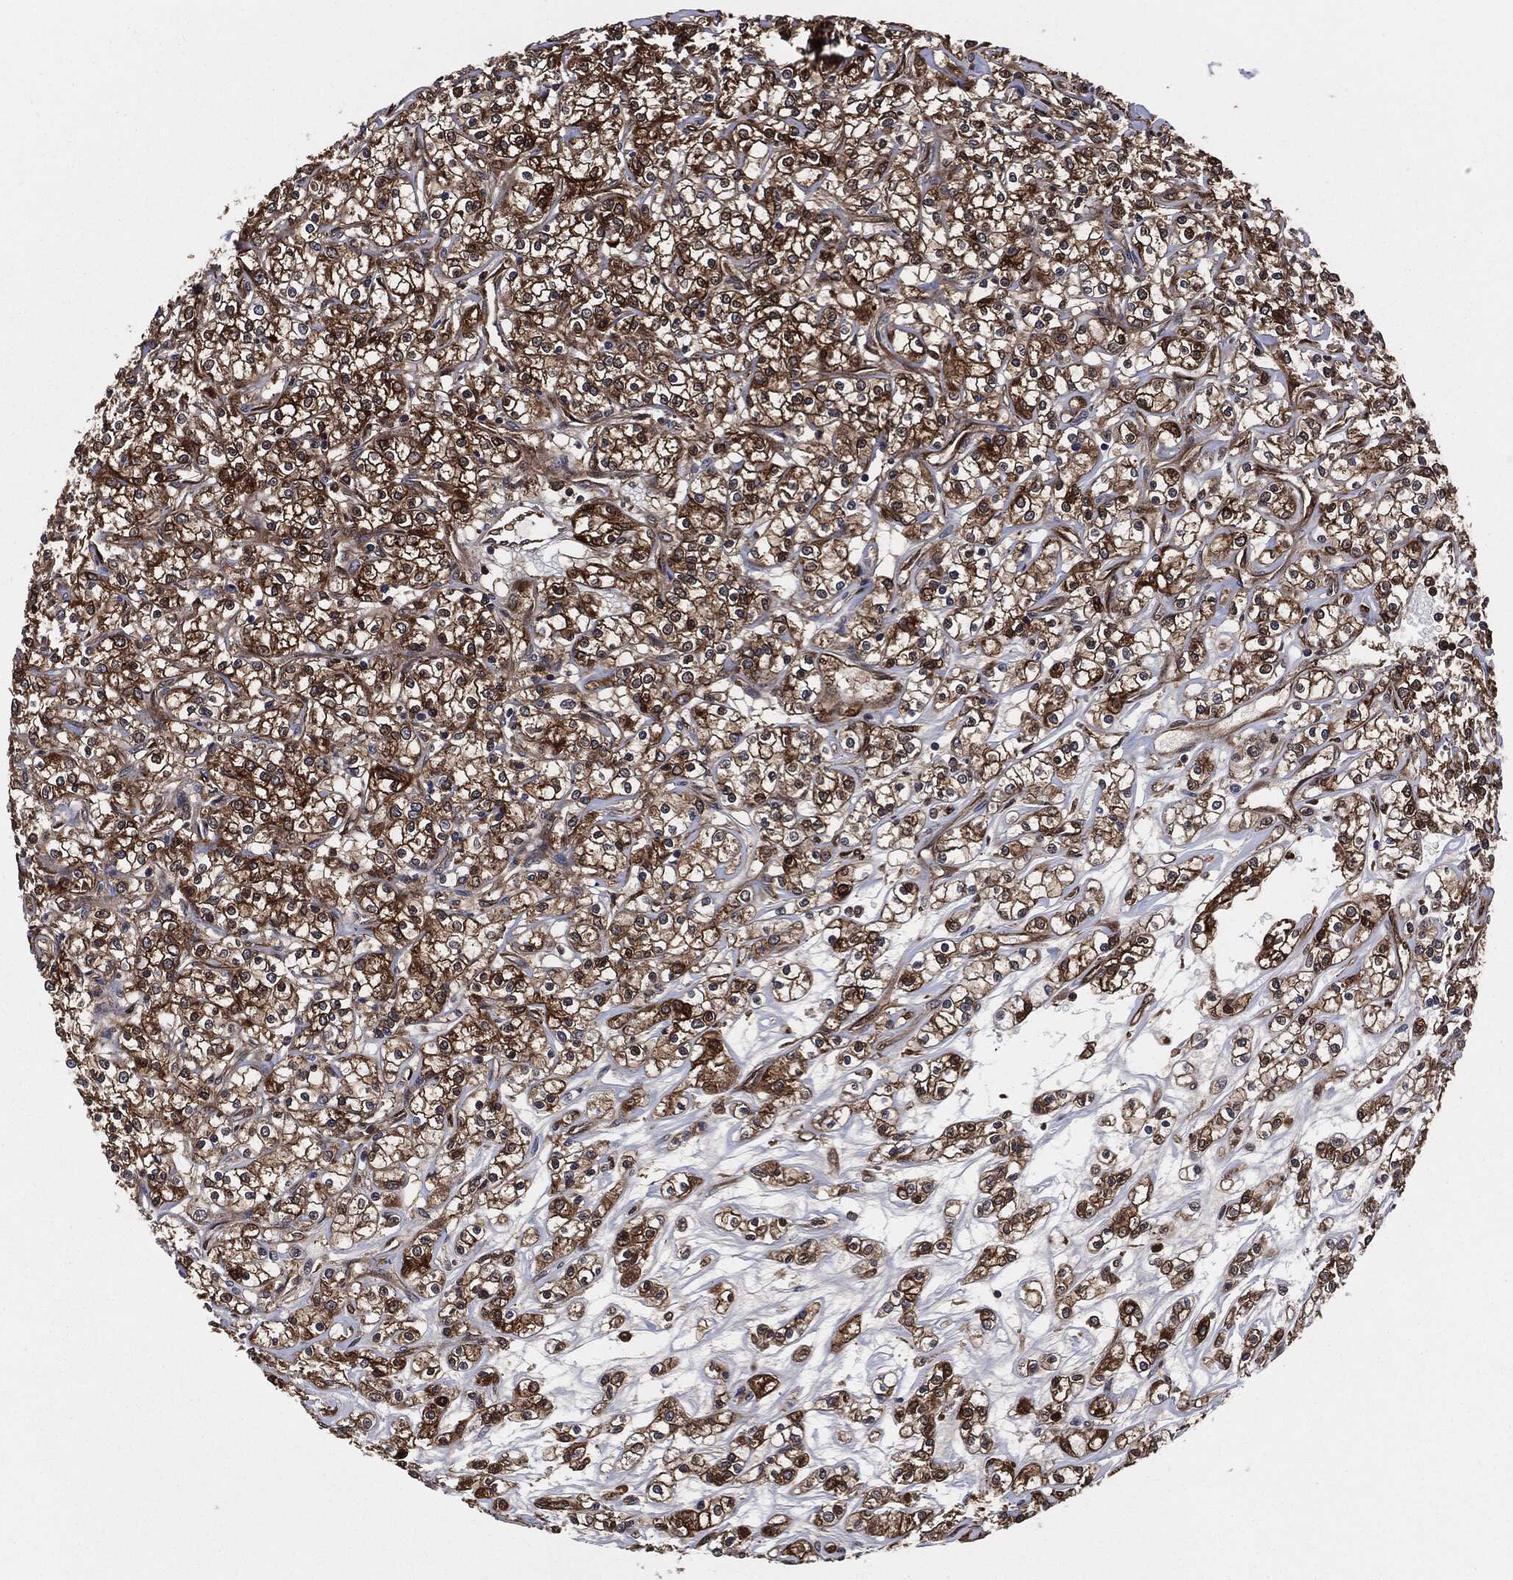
{"staining": {"intensity": "strong", "quantity": ">75%", "location": "cytoplasmic/membranous"}, "tissue": "renal cancer", "cell_type": "Tumor cells", "image_type": "cancer", "snomed": [{"axis": "morphology", "description": "Adenocarcinoma, NOS"}, {"axis": "topography", "description": "Kidney"}], "caption": "Human renal cancer stained with a brown dye reveals strong cytoplasmic/membranous positive expression in about >75% of tumor cells.", "gene": "XPNPEP1", "patient": {"sex": "female", "age": 59}}